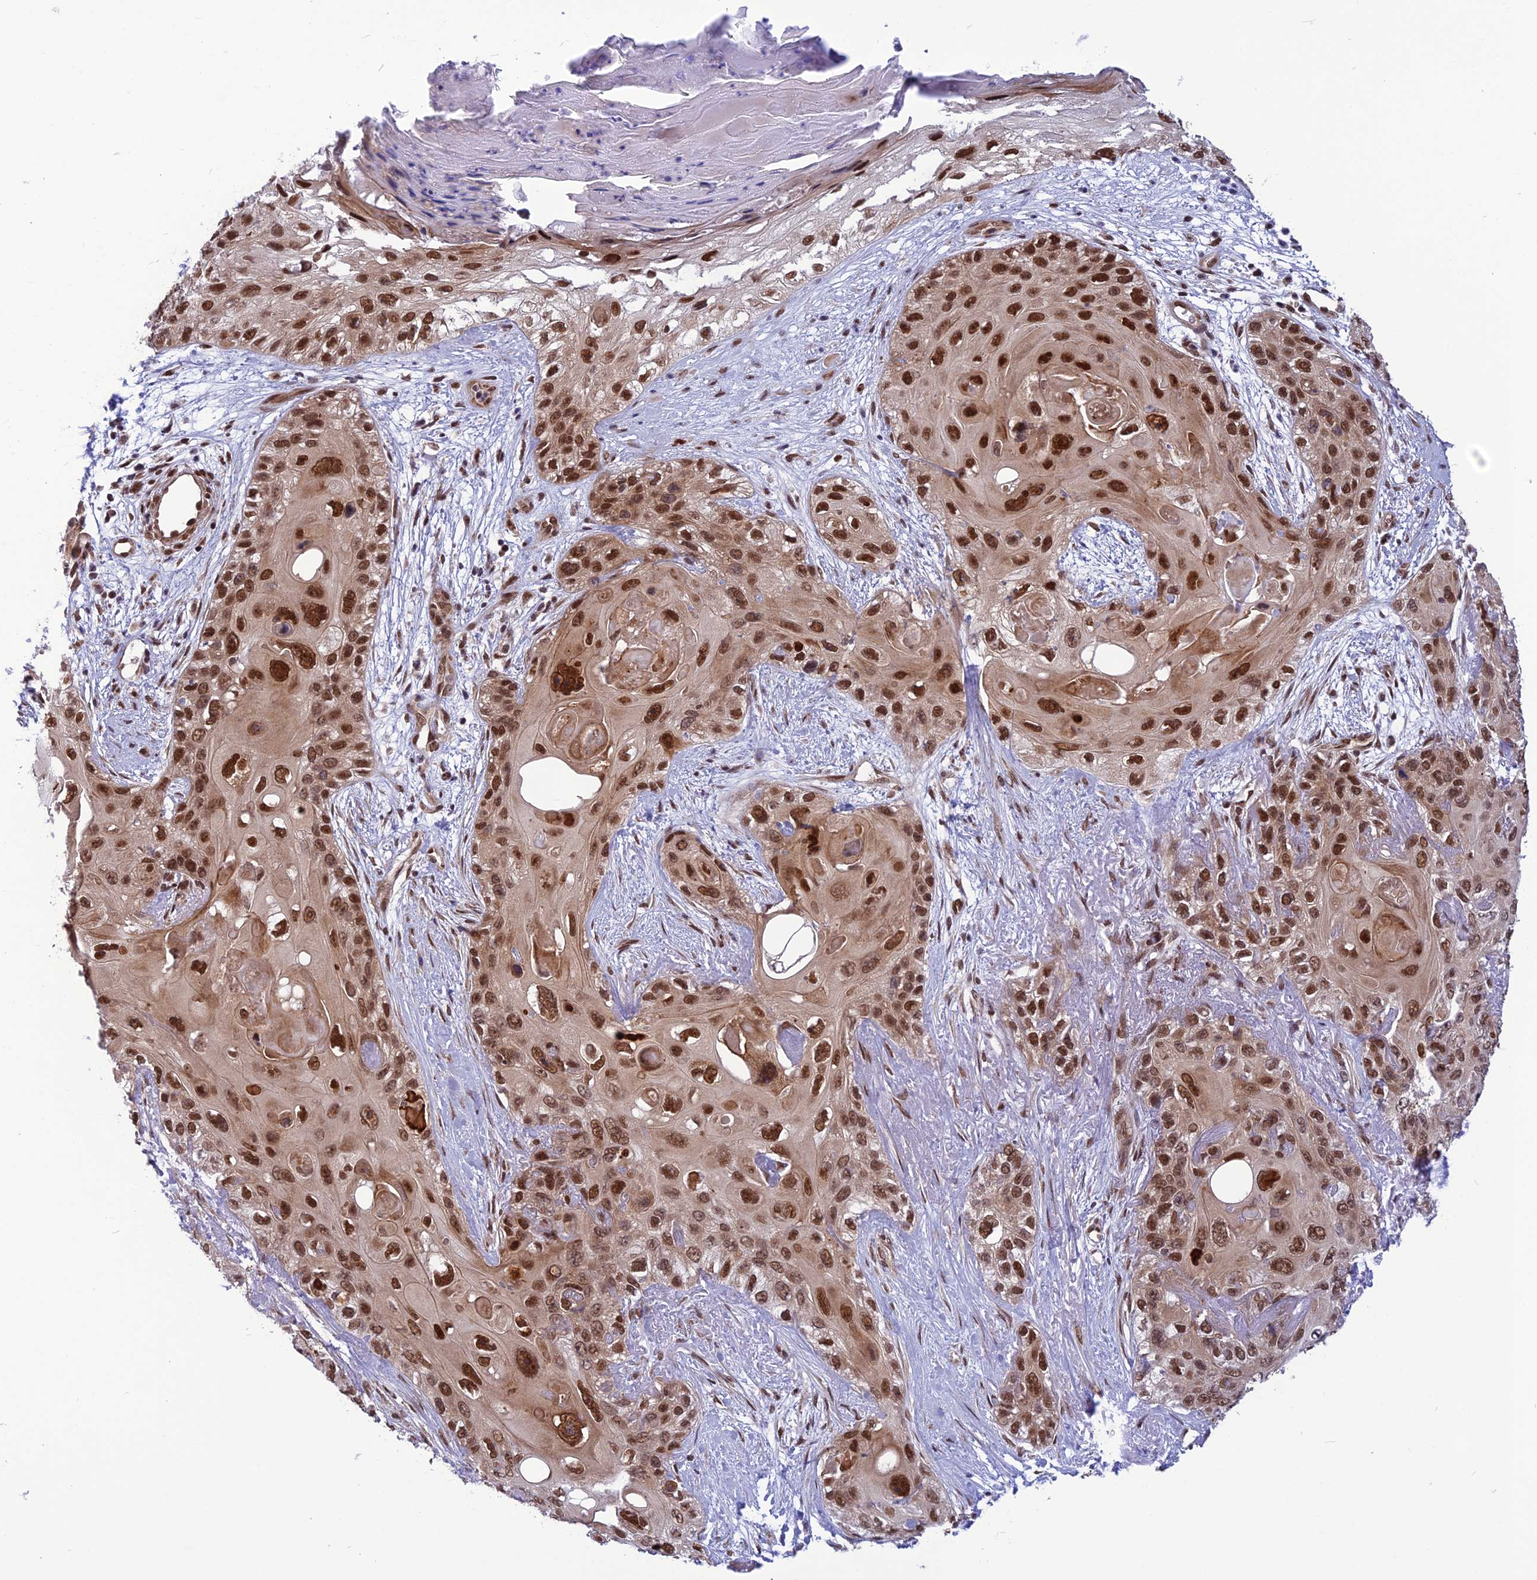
{"staining": {"intensity": "strong", "quantity": ">75%", "location": "nuclear"}, "tissue": "skin cancer", "cell_type": "Tumor cells", "image_type": "cancer", "snomed": [{"axis": "morphology", "description": "Normal tissue, NOS"}, {"axis": "morphology", "description": "Squamous cell carcinoma, NOS"}, {"axis": "topography", "description": "Skin"}], "caption": "Strong nuclear staining for a protein is seen in approximately >75% of tumor cells of squamous cell carcinoma (skin) using IHC.", "gene": "RTRAF", "patient": {"sex": "male", "age": 72}}